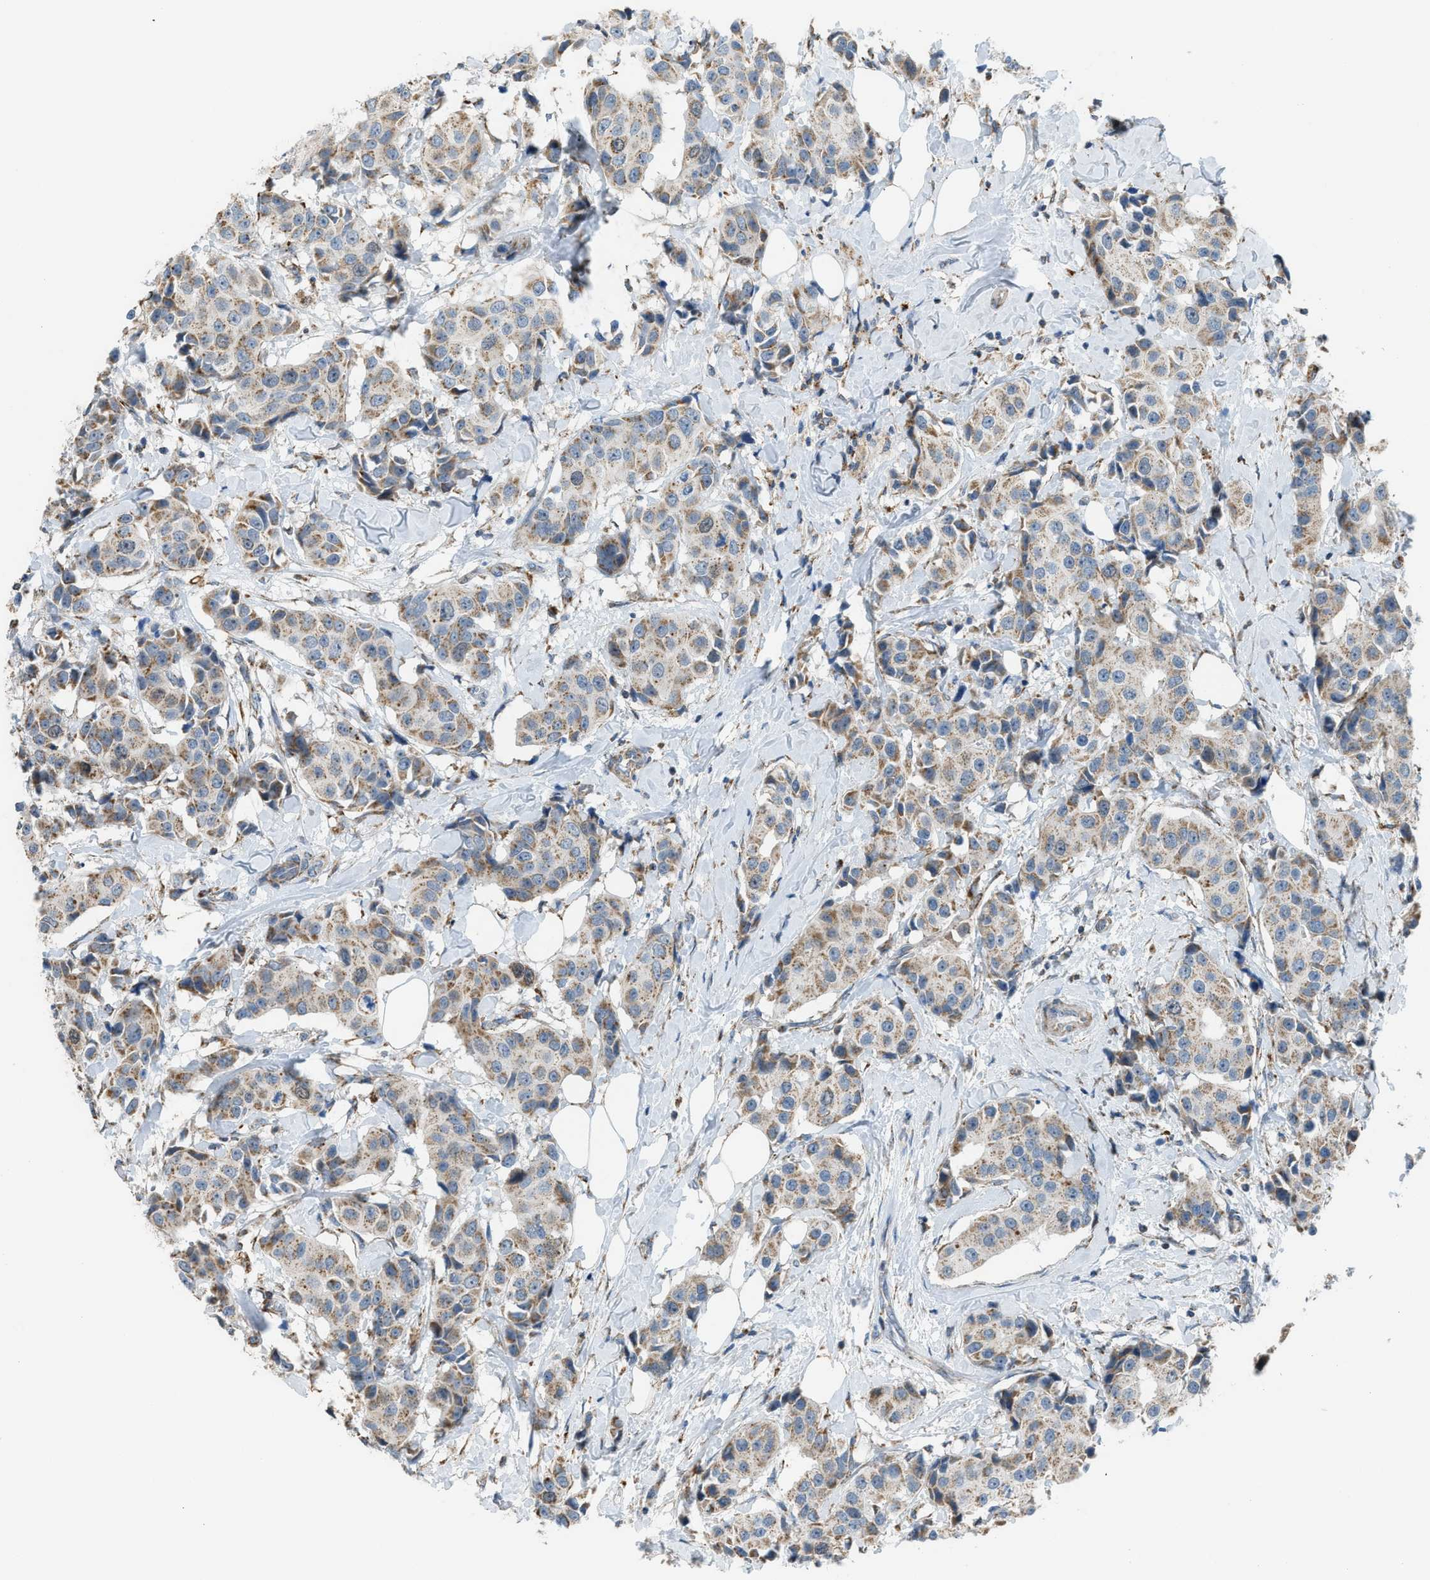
{"staining": {"intensity": "moderate", "quantity": ">75%", "location": "cytoplasmic/membranous"}, "tissue": "breast cancer", "cell_type": "Tumor cells", "image_type": "cancer", "snomed": [{"axis": "morphology", "description": "Normal tissue, NOS"}, {"axis": "morphology", "description": "Duct carcinoma"}, {"axis": "topography", "description": "Breast"}], "caption": "There is medium levels of moderate cytoplasmic/membranous staining in tumor cells of breast cancer, as demonstrated by immunohistochemical staining (brown color).", "gene": "SMIM20", "patient": {"sex": "female", "age": 39}}